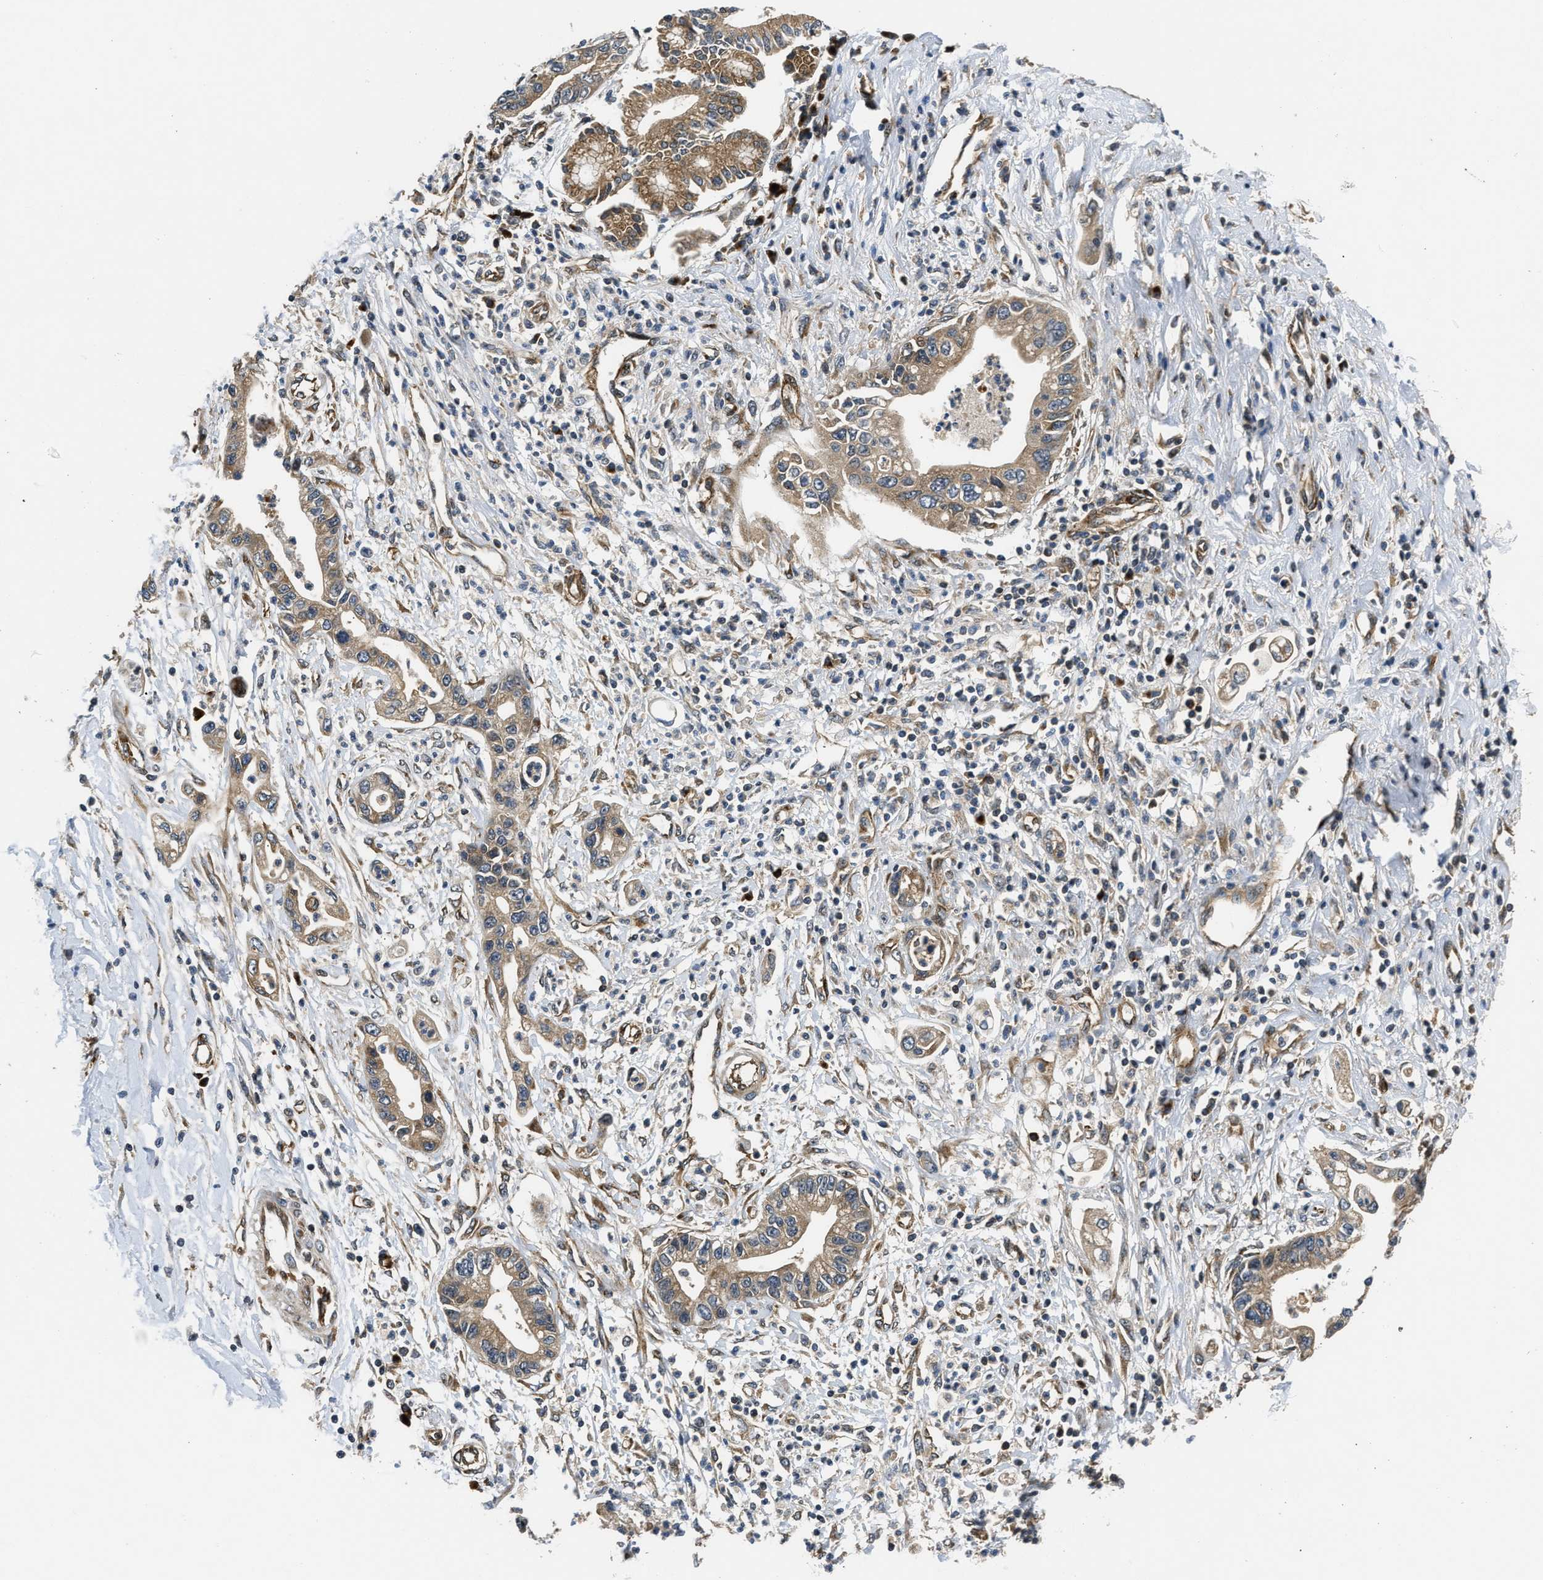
{"staining": {"intensity": "weak", "quantity": ">75%", "location": "cytoplasmic/membranous"}, "tissue": "pancreatic cancer", "cell_type": "Tumor cells", "image_type": "cancer", "snomed": [{"axis": "morphology", "description": "Adenocarcinoma, NOS"}, {"axis": "topography", "description": "Pancreas"}], "caption": "Tumor cells exhibit low levels of weak cytoplasmic/membranous expression in approximately >75% of cells in pancreatic adenocarcinoma.", "gene": "PNPLA8", "patient": {"sex": "male", "age": 56}}